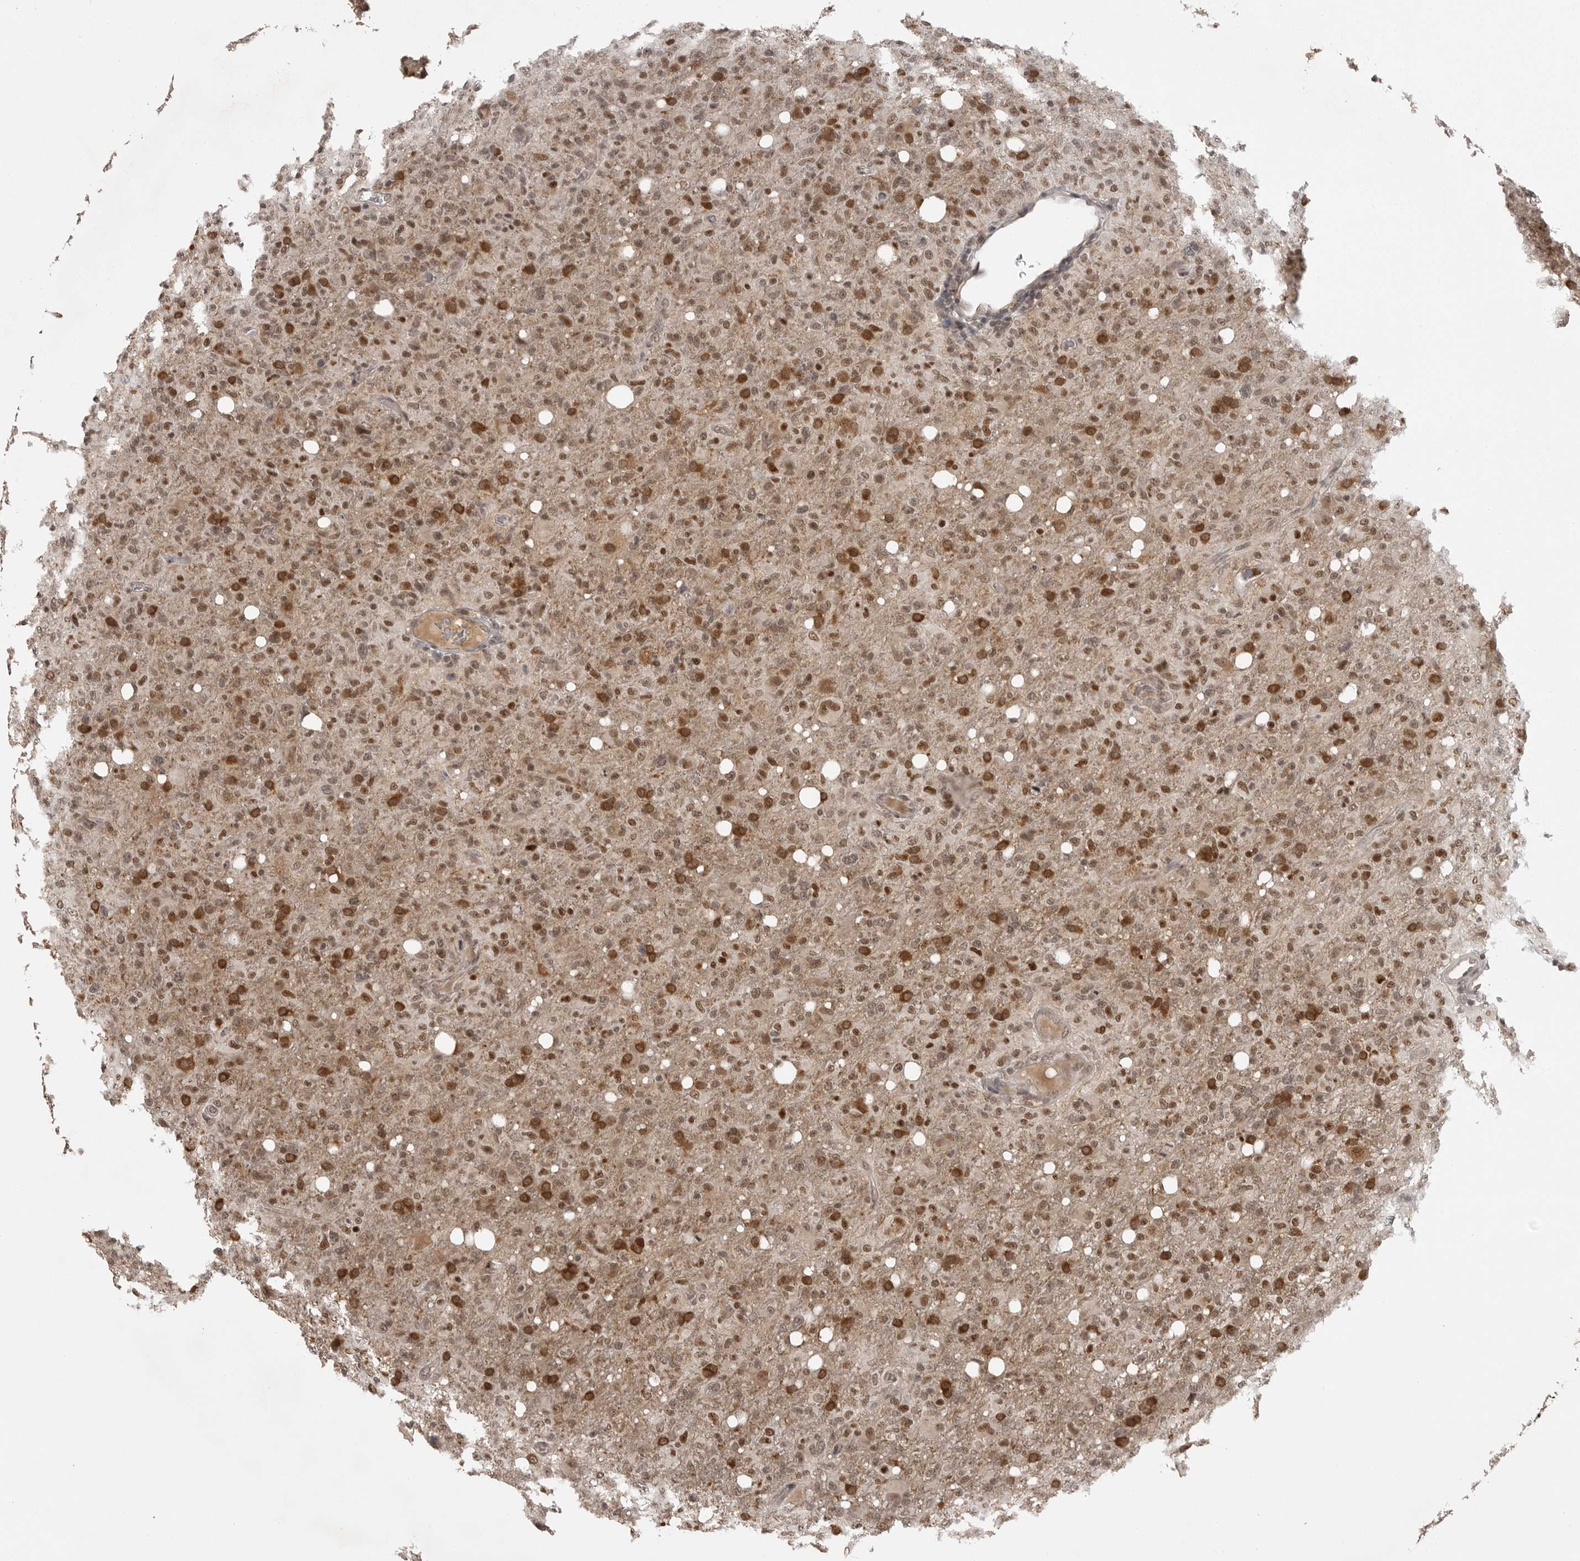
{"staining": {"intensity": "moderate", "quantity": ">75%", "location": "cytoplasmic/membranous,nuclear"}, "tissue": "glioma", "cell_type": "Tumor cells", "image_type": "cancer", "snomed": [{"axis": "morphology", "description": "Glioma, malignant, High grade"}, {"axis": "topography", "description": "Brain"}], "caption": "The micrograph displays immunohistochemical staining of glioma. There is moderate cytoplasmic/membranous and nuclear positivity is identified in about >75% of tumor cells. (Brightfield microscopy of DAB IHC at high magnification).", "gene": "PEG3", "patient": {"sex": "female", "age": 57}}